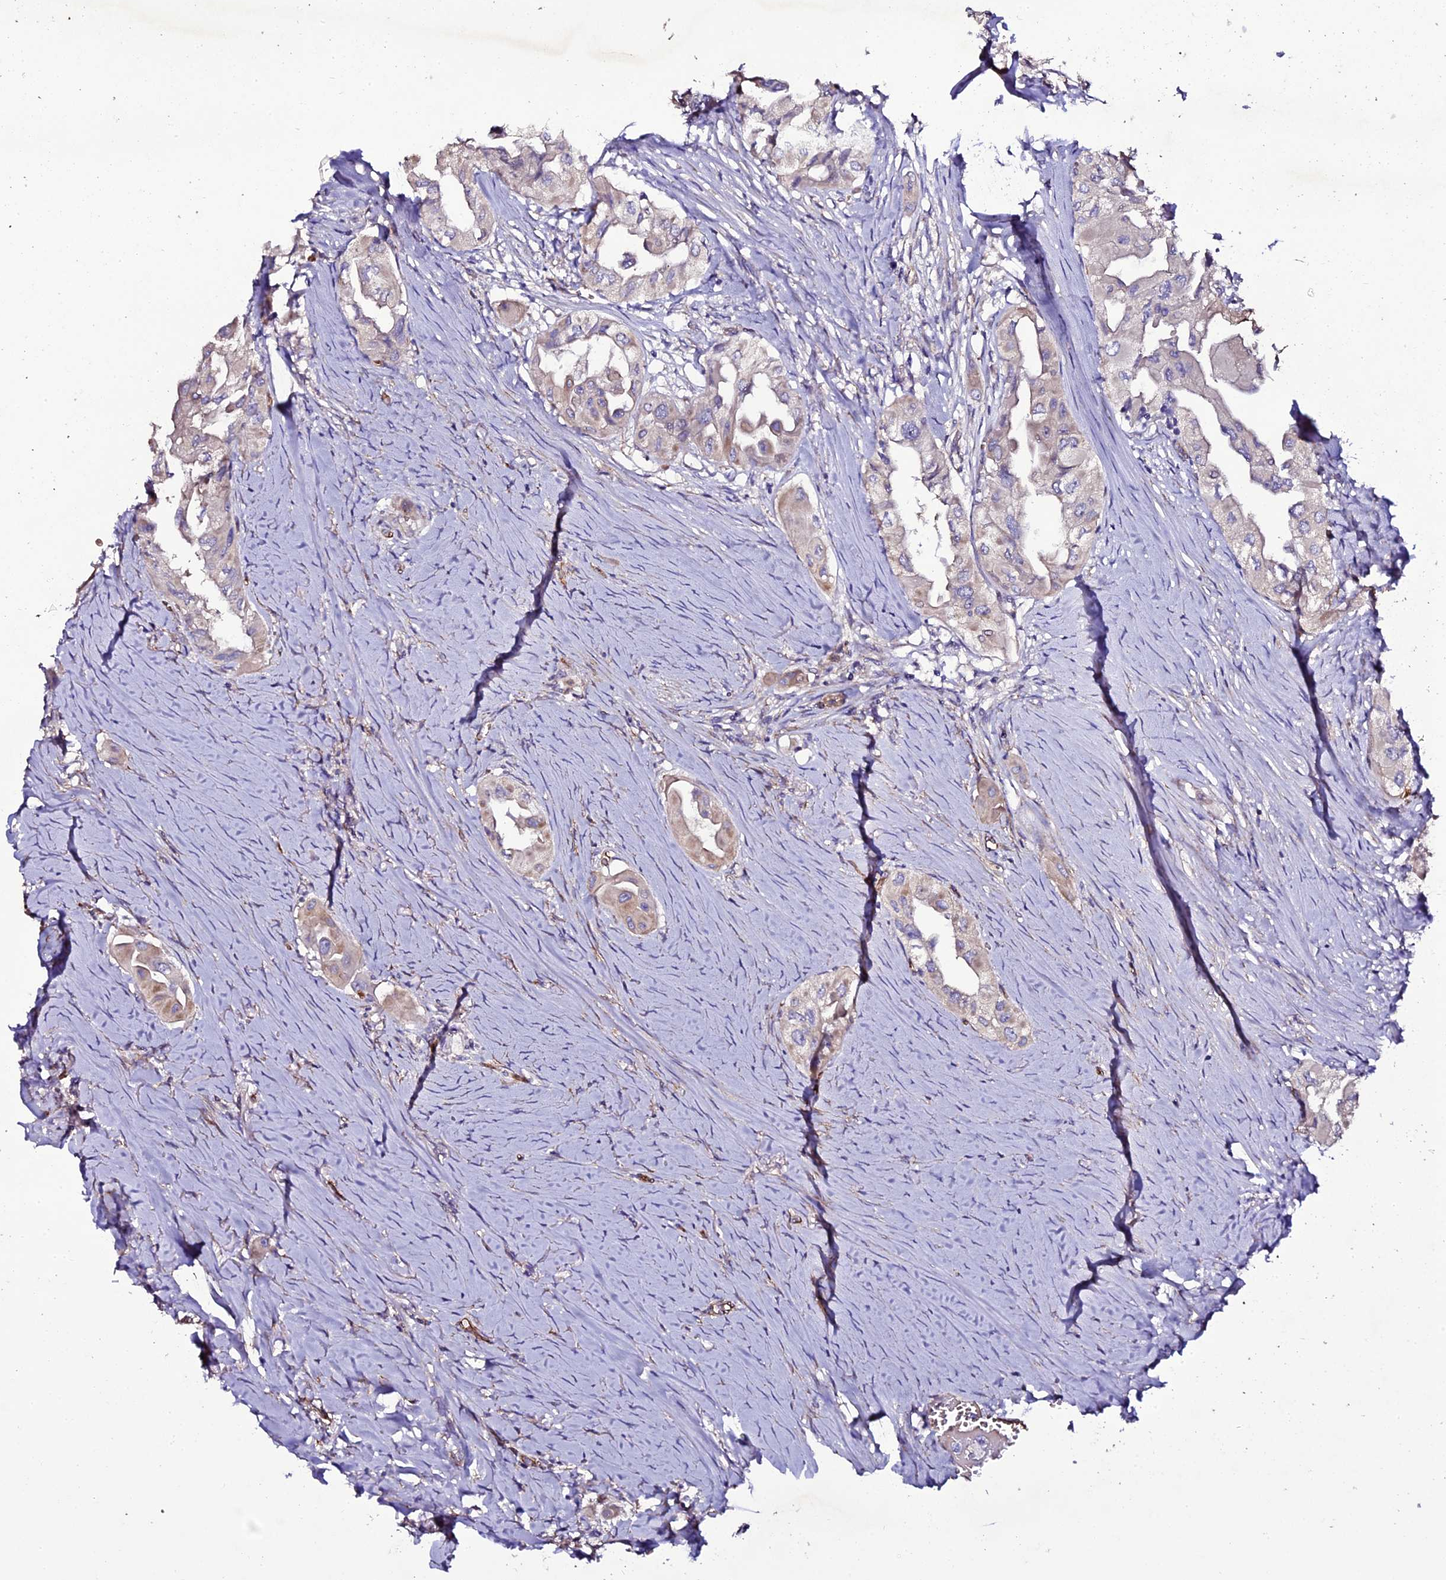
{"staining": {"intensity": "weak", "quantity": "25%-75%", "location": "cytoplasmic/membranous"}, "tissue": "thyroid cancer", "cell_type": "Tumor cells", "image_type": "cancer", "snomed": [{"axis": "morphology", "description": "Papillary adenocarcinoma, NOS"}, {"axis": "topography", "description": "Thyroid gland"}], "caption": "Immunohistochemistry (IHC) of thyroid cancer demonstrates low levels of weak cytoplasmic/membranous staining in about 25%-75% of tumor cells. The staining was performed using DAB (3,3'-diaminobenzidine) to visualize the protein expression in brown, while the nuclei were stained in blue with hematoxylin (Magnification: 20x).", "gene": "MEX3C", "patient": {"sex": "female", "age": 59}}